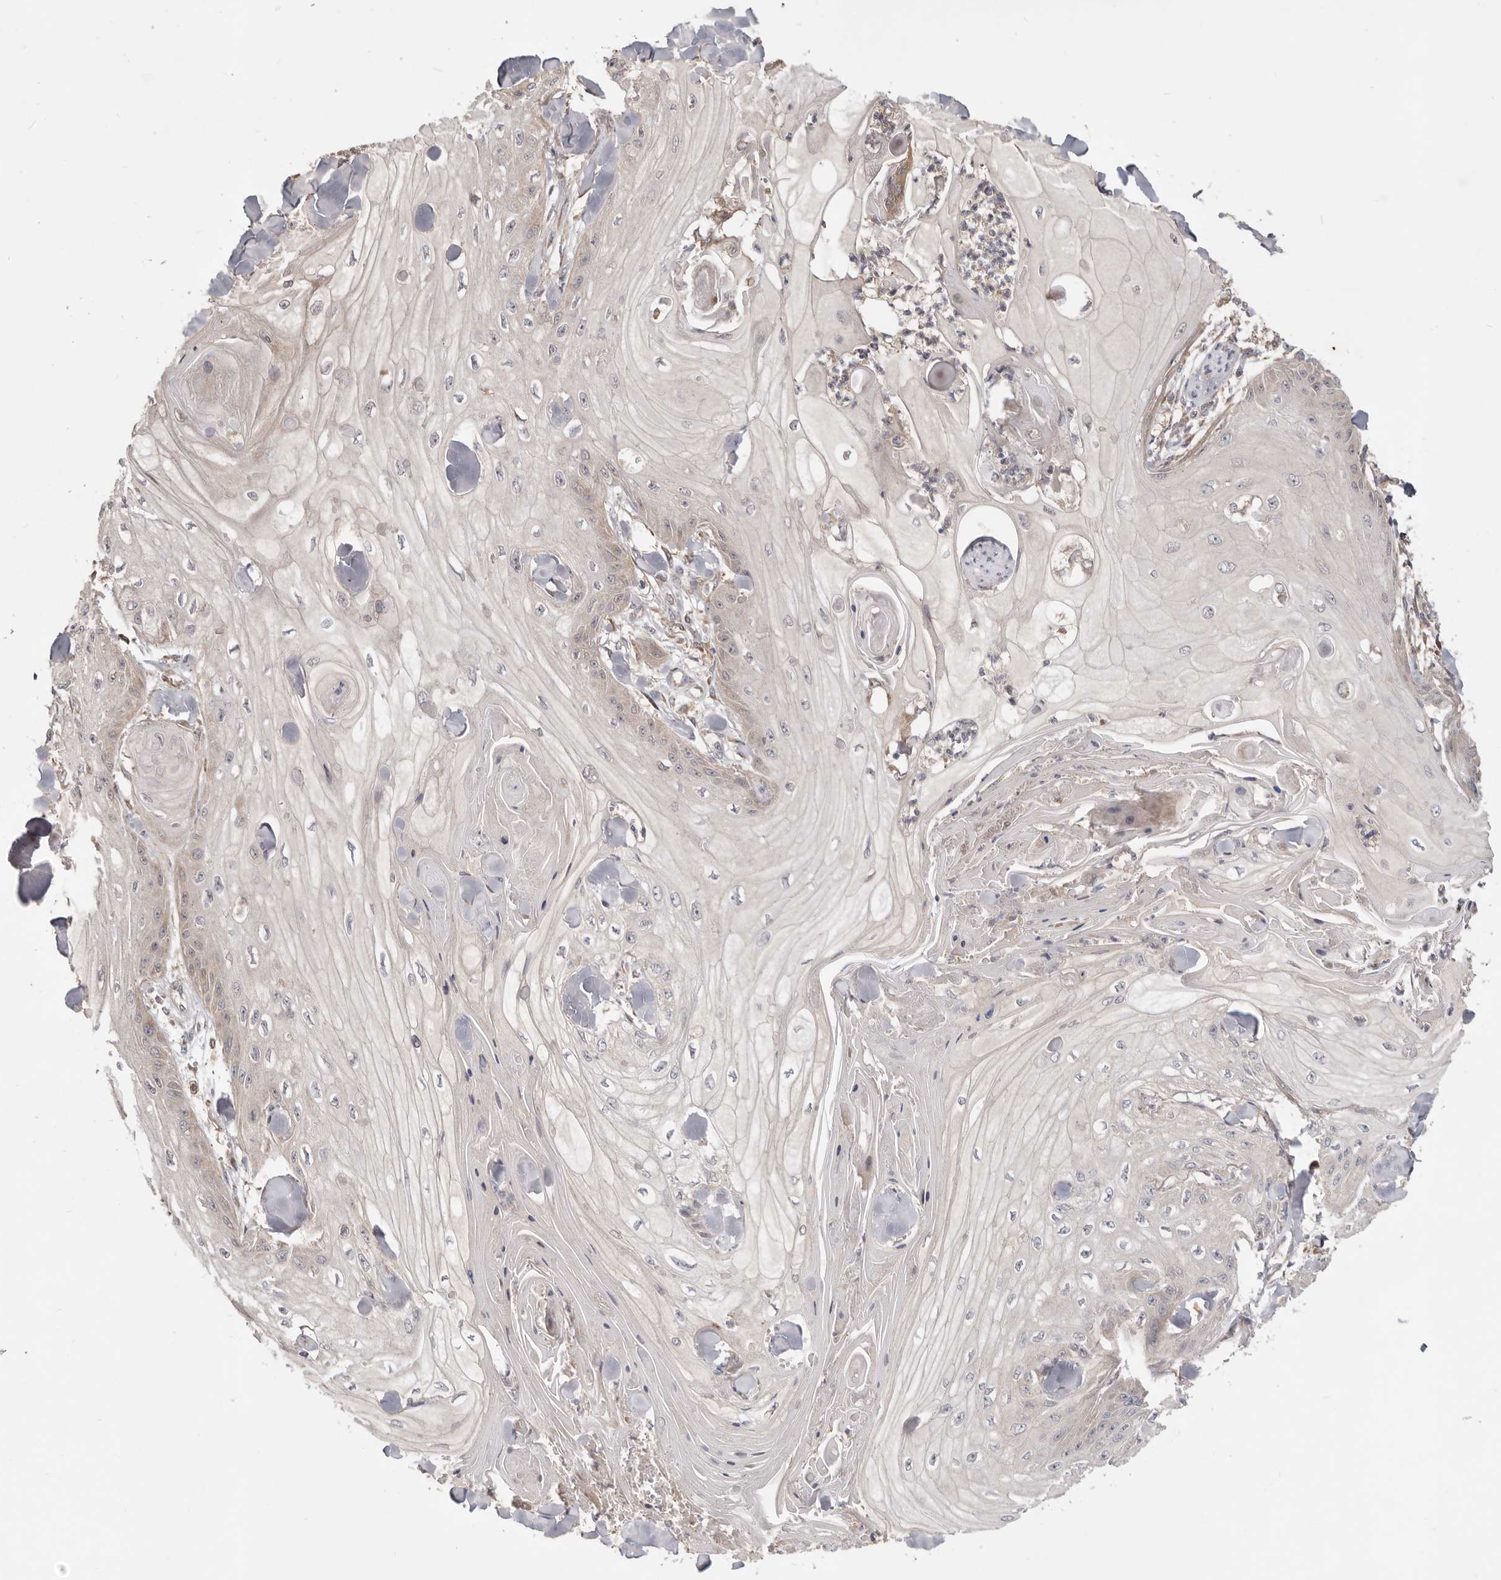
{"staining": {"intensity": "weak", "quantity": "<25%", "location": "cytoplasmic/membranous"}, "tissue": "skin cancer", "cell_type": "Tumor cells", "image_type": "cancer", "snomed": [{"axis": "morphology", "description": "Squamous cell carcinoma, NOS"}, {"axis": "topography", "description": "Skin"}], "caption": "IHC image of neoplastic tissue: skin cancer (squamous cell carcinoma) stained with DAB (3,3'-diaminobenzidine) demonstrates no significant protein staining in tumor cells.", "gene": "LRP6", "patient": {"sex": "male", "age": 74}}